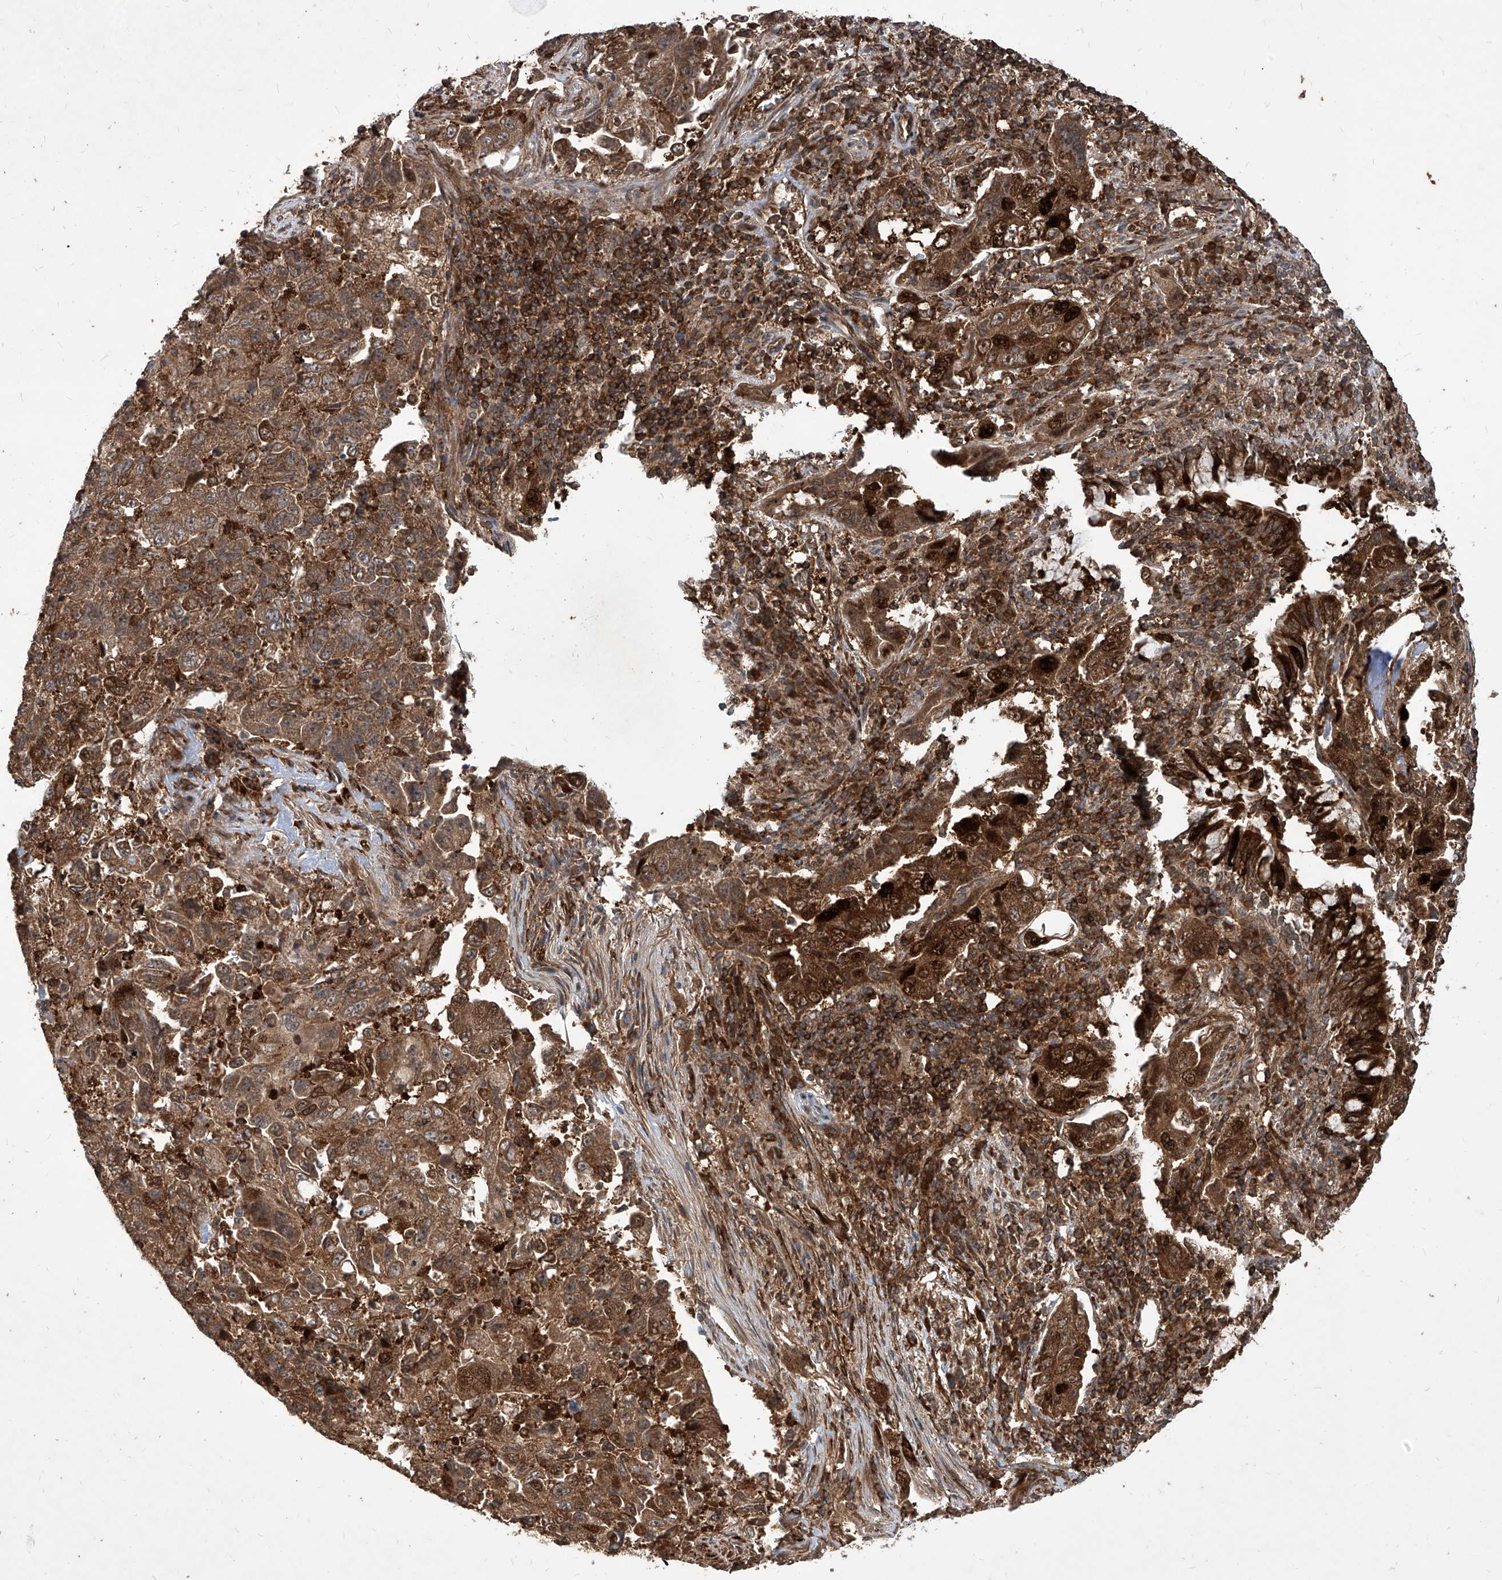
{"staining": {"intensity": "strong", "quantity": ">75%", "location": "cytoplasmic/membranous,nuclear"}, "tissue": "lung cancer", "cell_type": "Tumor cells", "image_type": "cancer", "snomed": [{"axis": "morphology", "description": "Adenocarcinoma, NOS"}, {"axis": "topography", "description": "Lung"}], "caption": "Adenocarcinoma (lung) stained with immunohistochemistry (IHC) demonstrates strong cytoplasmic/membranous and nuclear positivity in approximately >75% of tumor cells.", "gene": "MAGED2", "patient": {"sex": "female", "age": 51}}